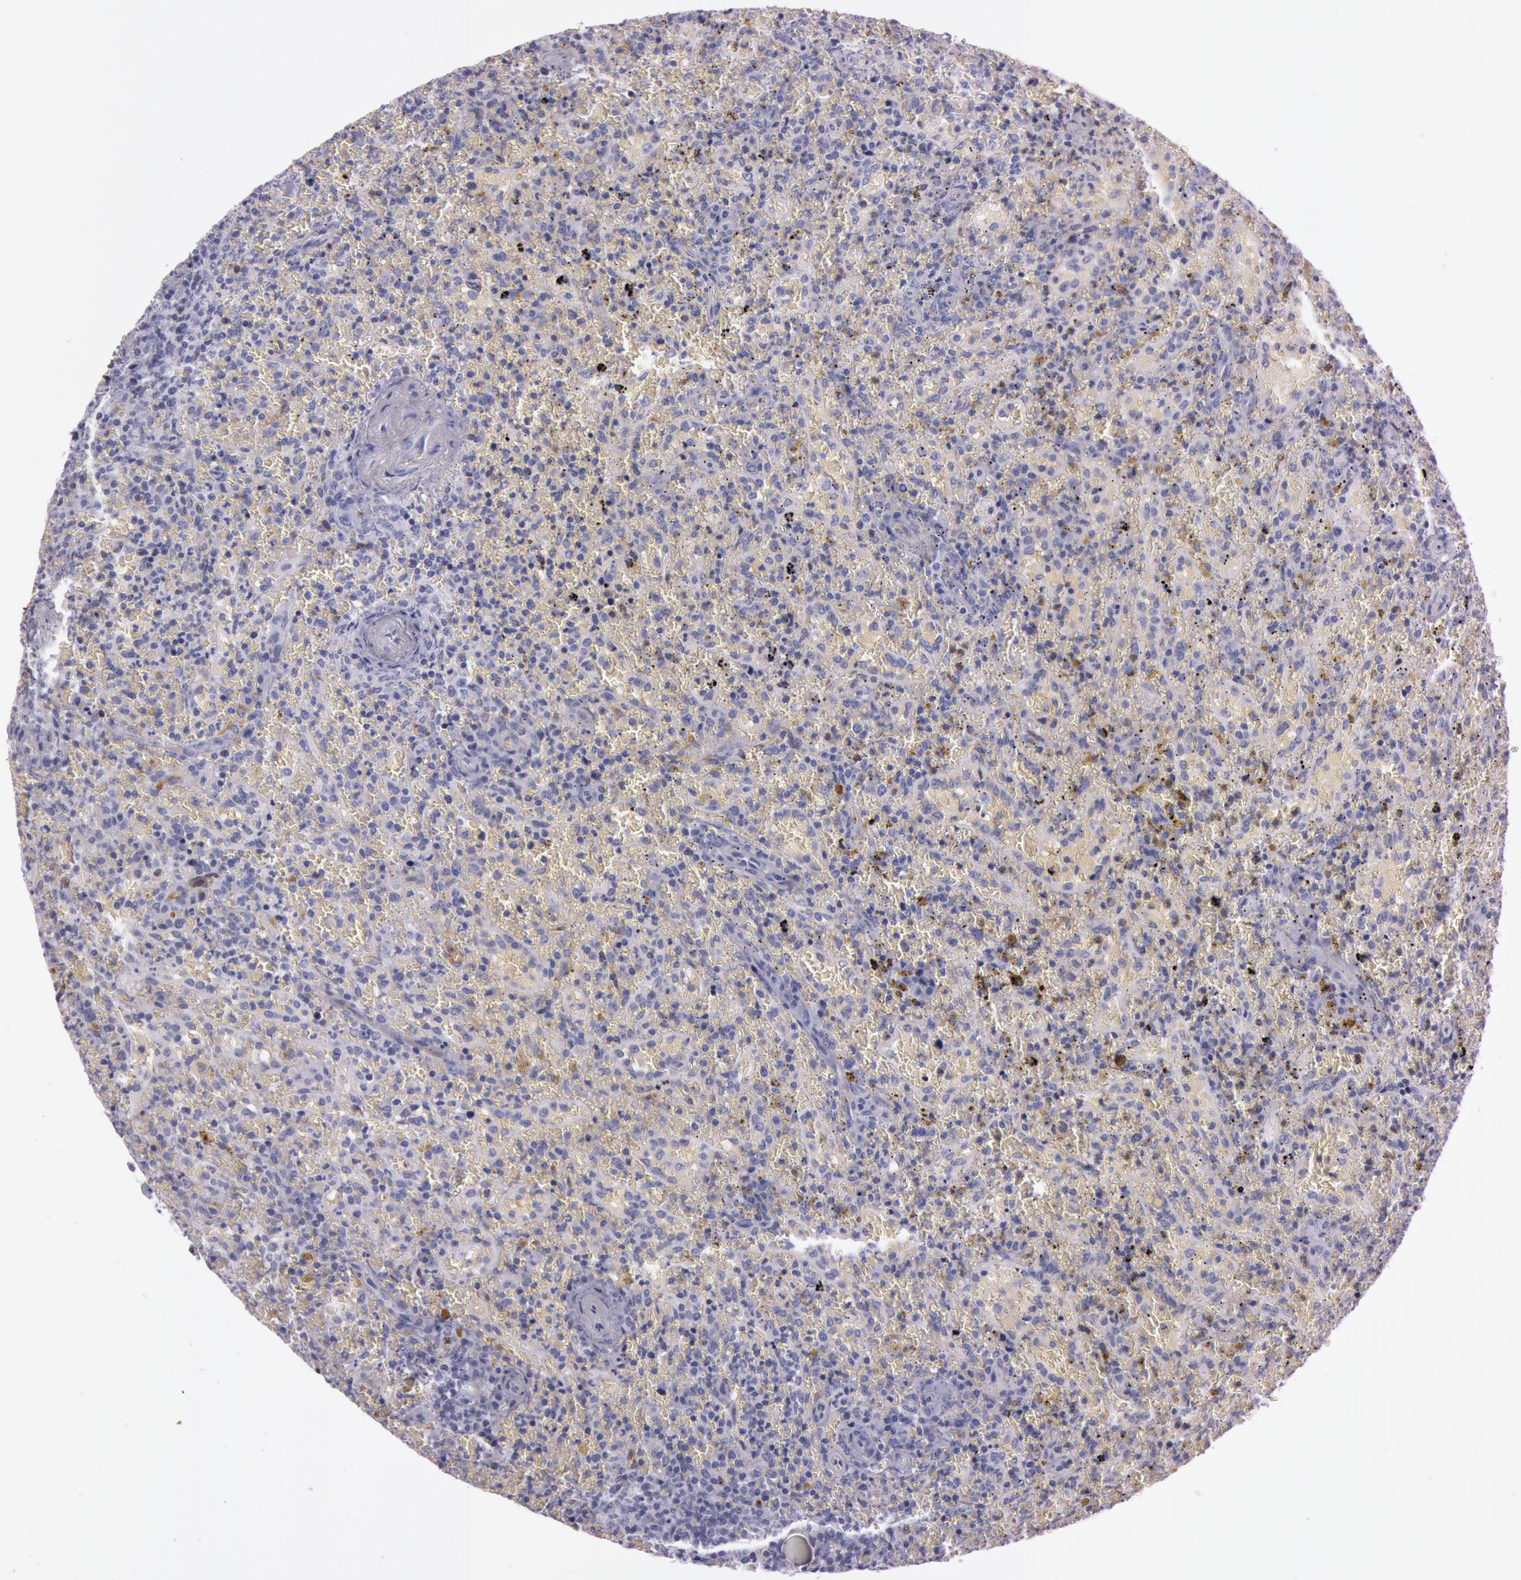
{"staining": {"intensity": "negative", "quantity": "none", "location": "none"}, "tissue": "lymphoma", "cell_type": "Tumor cells", "image_type": "cancer", "snomed": [{"axis": "morphology", "description": "Malignant lymphoma, non-Hodgkin's type, High grade"}, {"axis": "topography", "description": "Spleen"}, {"axis": "topography", "description": "Lymph node"}], "caption": "An immunohistochemistry (IHC) image of malignant lymphoma, non-Hodgkin's type (high-grade) is shown. There is no staining in tumor cells of malignant lymphoma, non-Hodgkin's type (high-grade).", "gene": "FOLH1", "patient": {"sex": "female", "age": 70}}